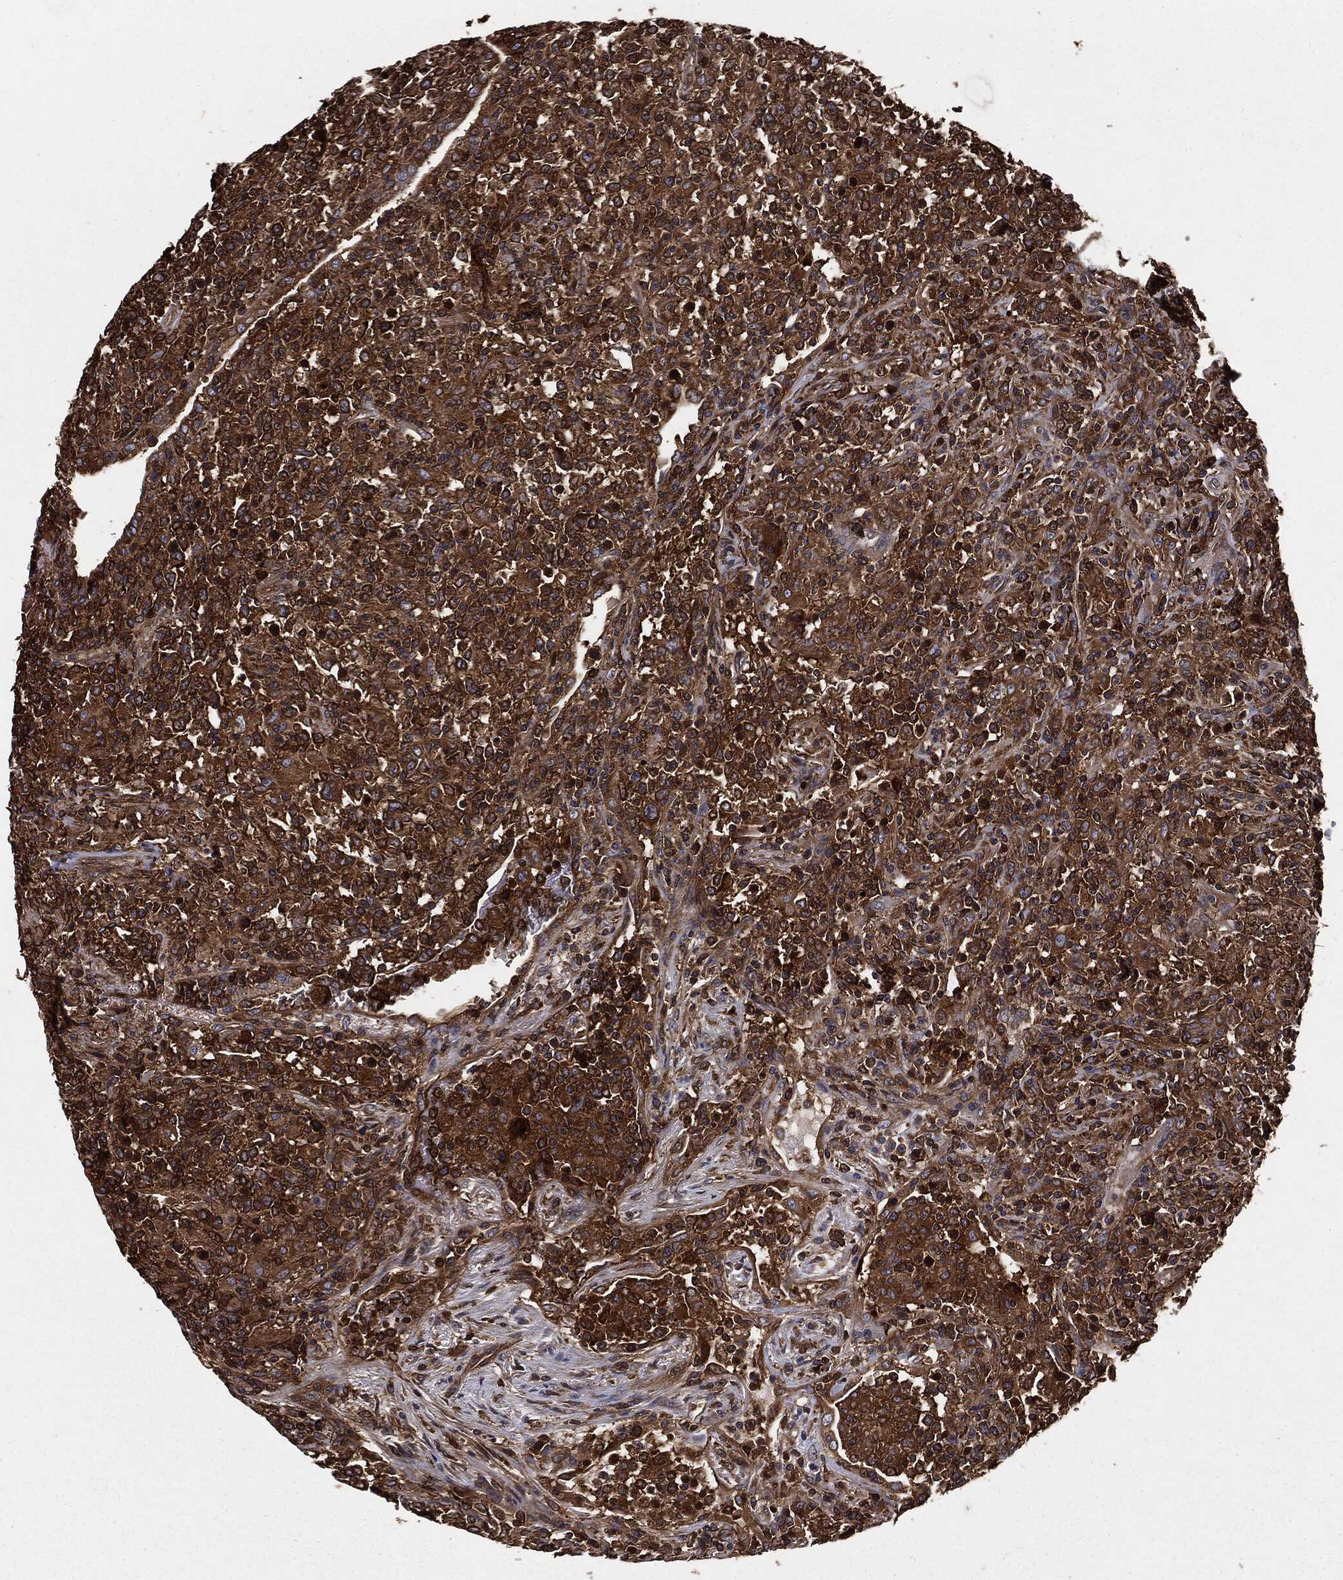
{"staining": {"intensity": "strong", "quantity": ">75%", "location": "cytoplasmic/membranous"}, "tissue": "lymphoma", "cell_type": "Tumor cells", "image_type": "cancer", "snomed": [{"axis": "morphology", "description": "Malignant lymphoma, non-Hodgkin's type, High grade"}, {"axis": "topography", "description": "Lung"}], "caption": "Protein staining of high-grade malignant lymphoma, non-Hodgkin's type tissue demonstrates strong cytoplasmic/membranous expression in about >75% of tumor cells. (brown staining indicates protein expression, while blue staining denotes nuclei).", "gene": "GNB5", "patient": {"sex": "male", "age": 79}}